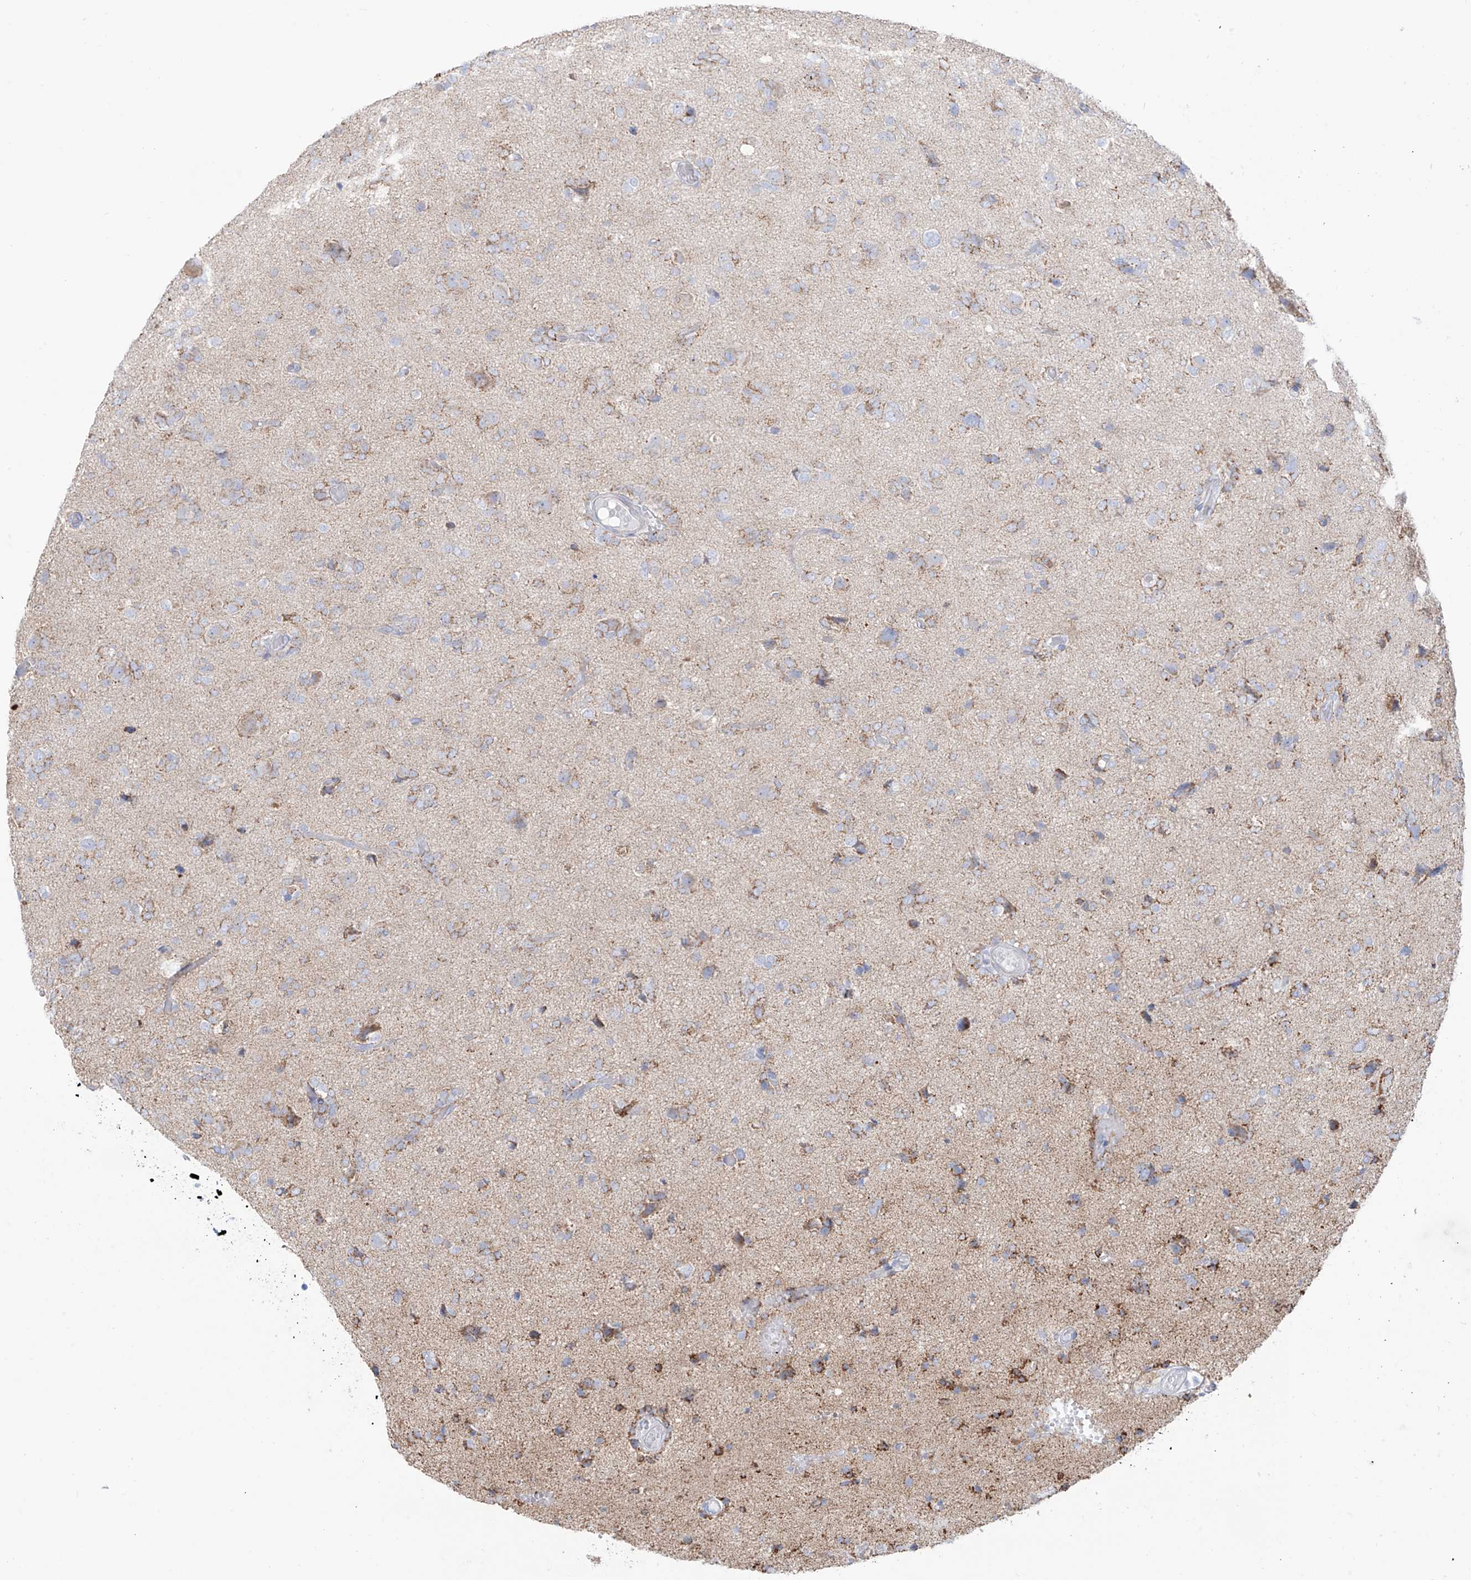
{"staining": {"intensity": "moderate", "quantity": "25%-75%", "location": "cytoplasmic/membranous"}, "tissue": "glioma", "cell_type": "Tumor cells", "image_type": "cancer", "snomed": [{"axis": "morphology", "description": "Glioma, malignant, High grade"}, {"axis": "topography", "description": "Brain"}], "caption": "Immunohistochemical staining of human glioma exhibits moderate cytoplasmic/membranous protein expression in about 25%-75% of tumor cells. The protein of interest is shown in brown color, while the nuclei are stained blue.", "gene": "SLC26A3", "patient": {"sex": "female", "age": 59}}